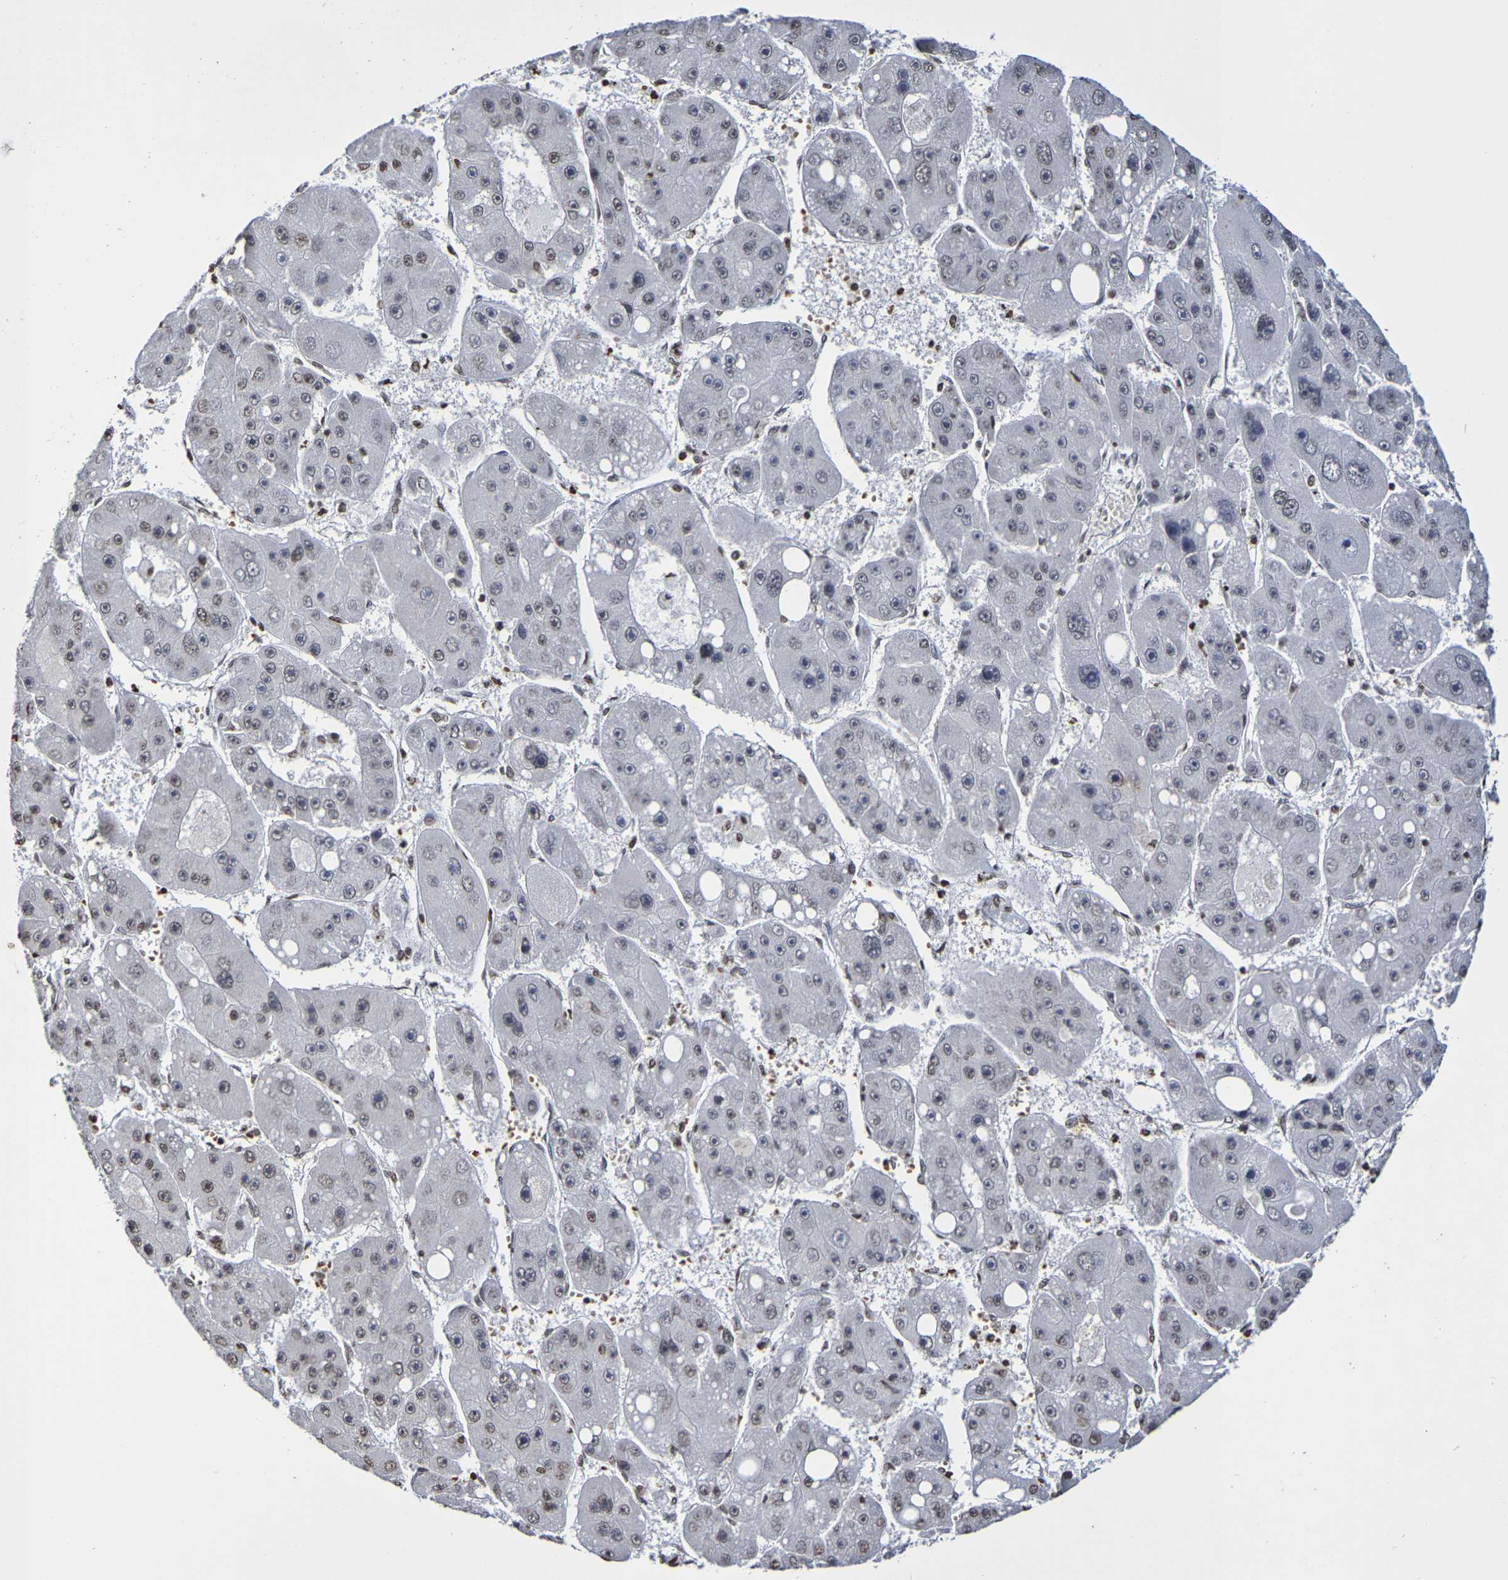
{"staining": {"intensity": "weak", "quantity": "<25%", "location": "nuclear"}, "tissue": "liver cancer", "cell_type": "Tumor cells", "image_type": "cancer", "snomed": [{"axis": "morphology", "description": "Carcinoma, Hepatocellular, NOS"}, {"axis": "topography", "description": "Liver"}], "caption": "Micrograph shows no protein positivity in tumor cells of hepatocellular carcinoma (liver) tissue.", "gene": "ATF4", "patient": {"sex": "female", "age": 61}}